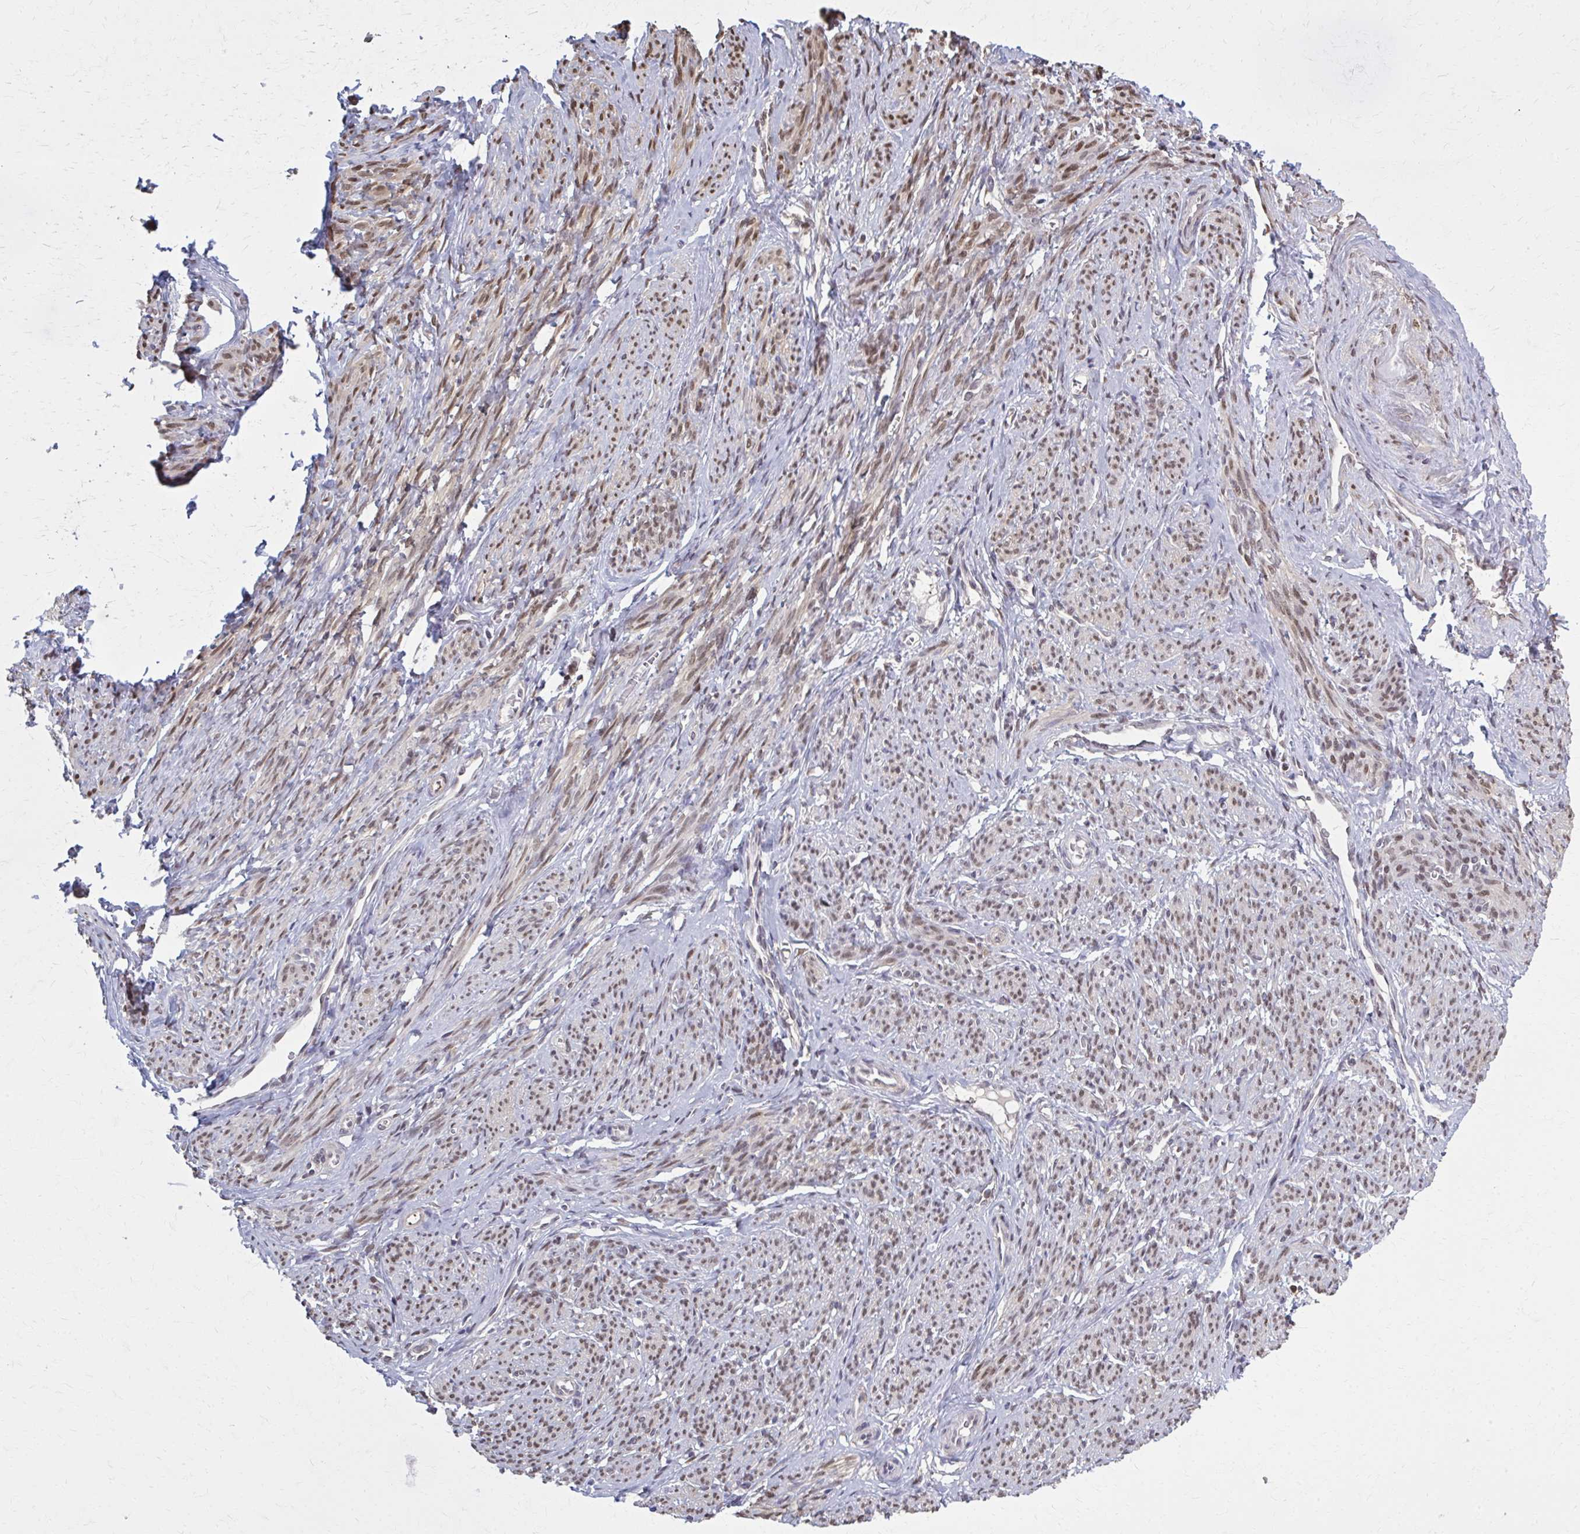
{"staining": {"intensity": "moderate", "quantity": ">75%", "location": "nuclear"}, "tissue": "smooth muscle", "cell_type": "Smooth muscle cells", "image_type": "normal", "snomed": [{"axis": "morphology", "description": "Normal tissue, NOS"}, {"axis": "topography", "description": "Smooth muscle"}], "caption": "A medium amount of moderate nuclear expression is present in approximately >75% of smooth muscle cells in unremarkable smooth muscle.", "gene": "MDH1", "patient": {"sex": "female", "age": 65}}